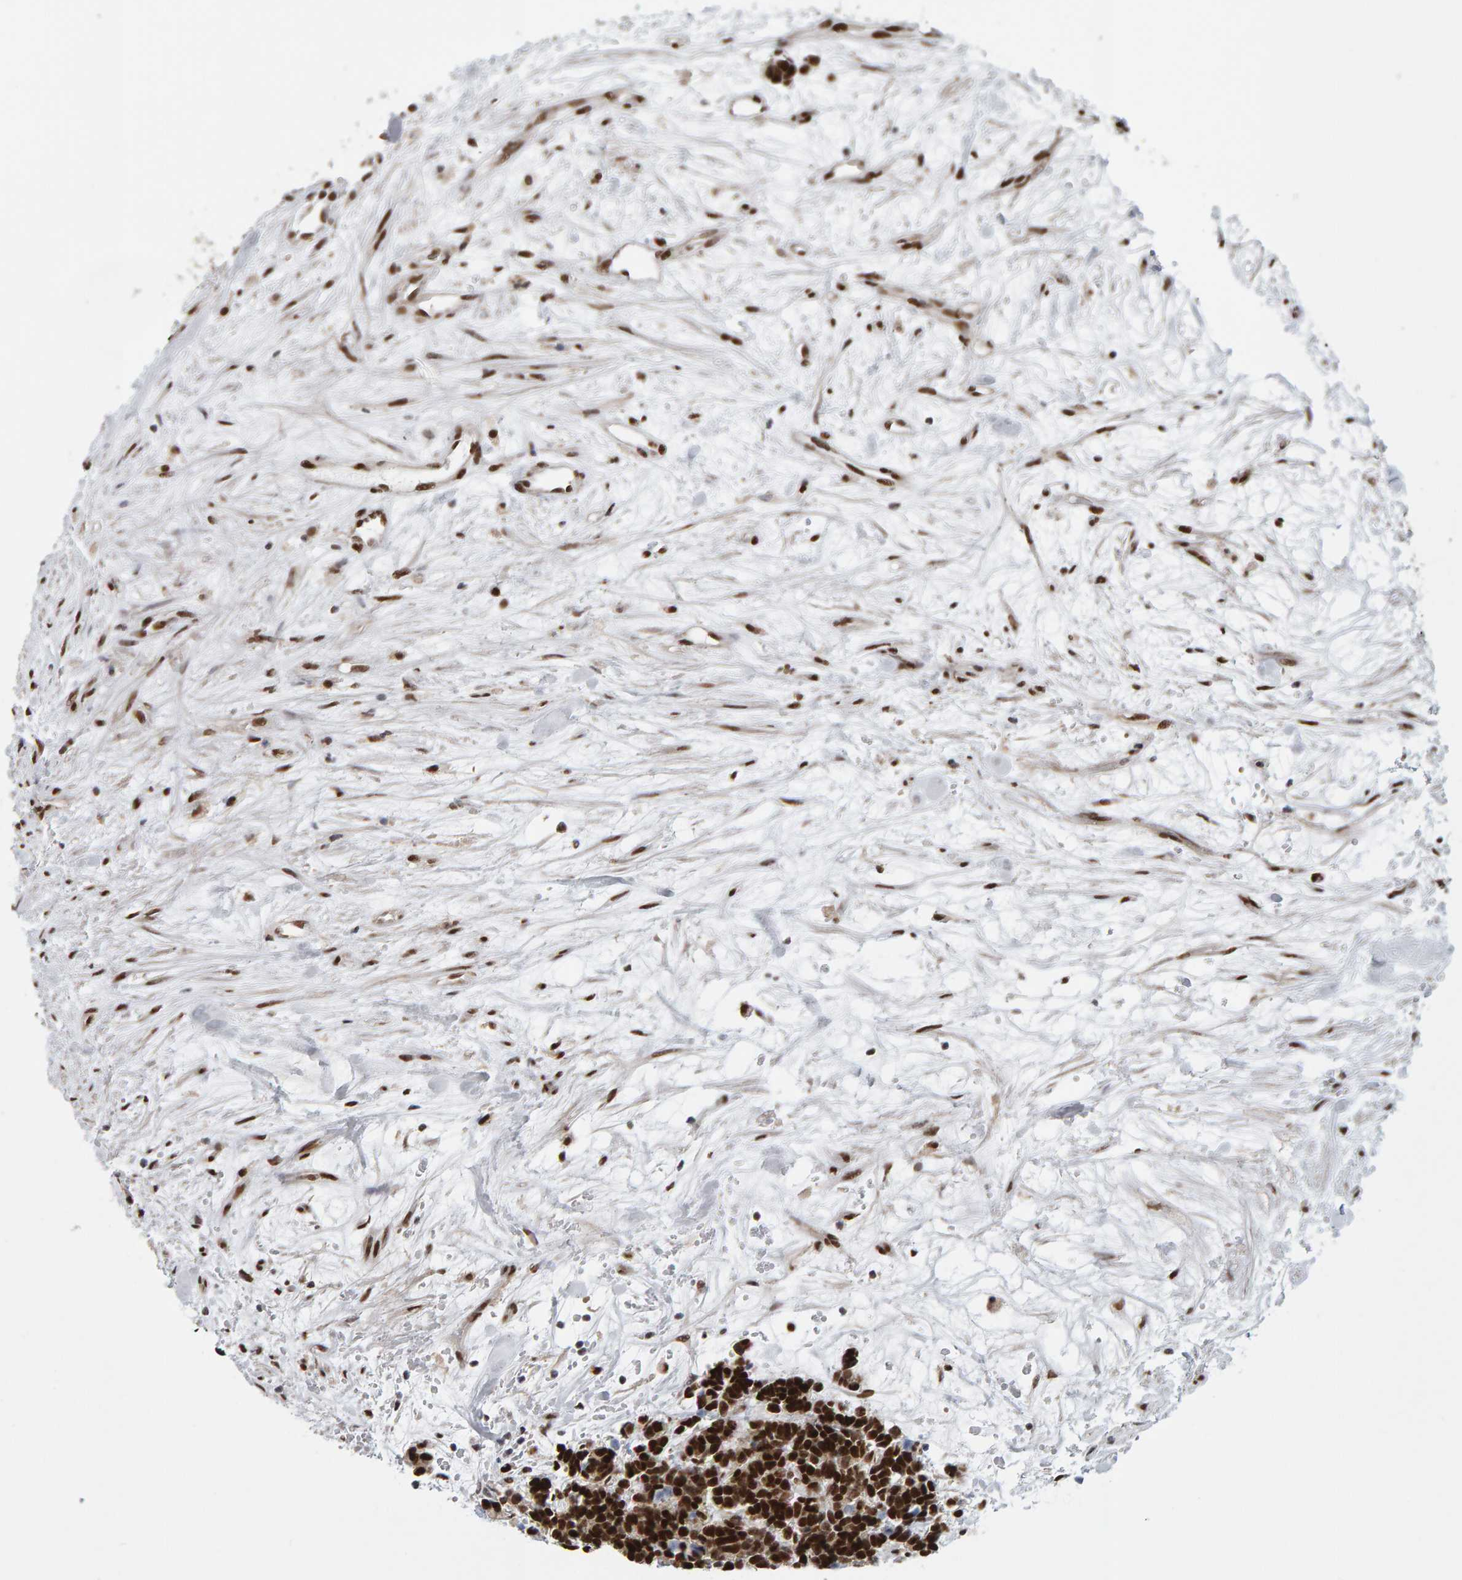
{"staining": {"intensity": "strong", "quantity": ">75%", "location": "nuclear"}, "tissue": "carcinoid", "cell_type": "Tumor cells", "image_type": "cancer", "snomed": [{"axis": "morphology", "description": "Carcinoma, NOS"}, {"axis": "morphology", "description": "Carcinoid, malignant, NOS"}, {"axis": "topography", "description": "Urinary bladder"}], "caption": "Human carcinoid stained for a protein (brown) exhibits strong nuclear positive positivity in about >75% of tumor cells.", "gene": "ATF7IP", "patient": {"sex": "male", "age": 57}}